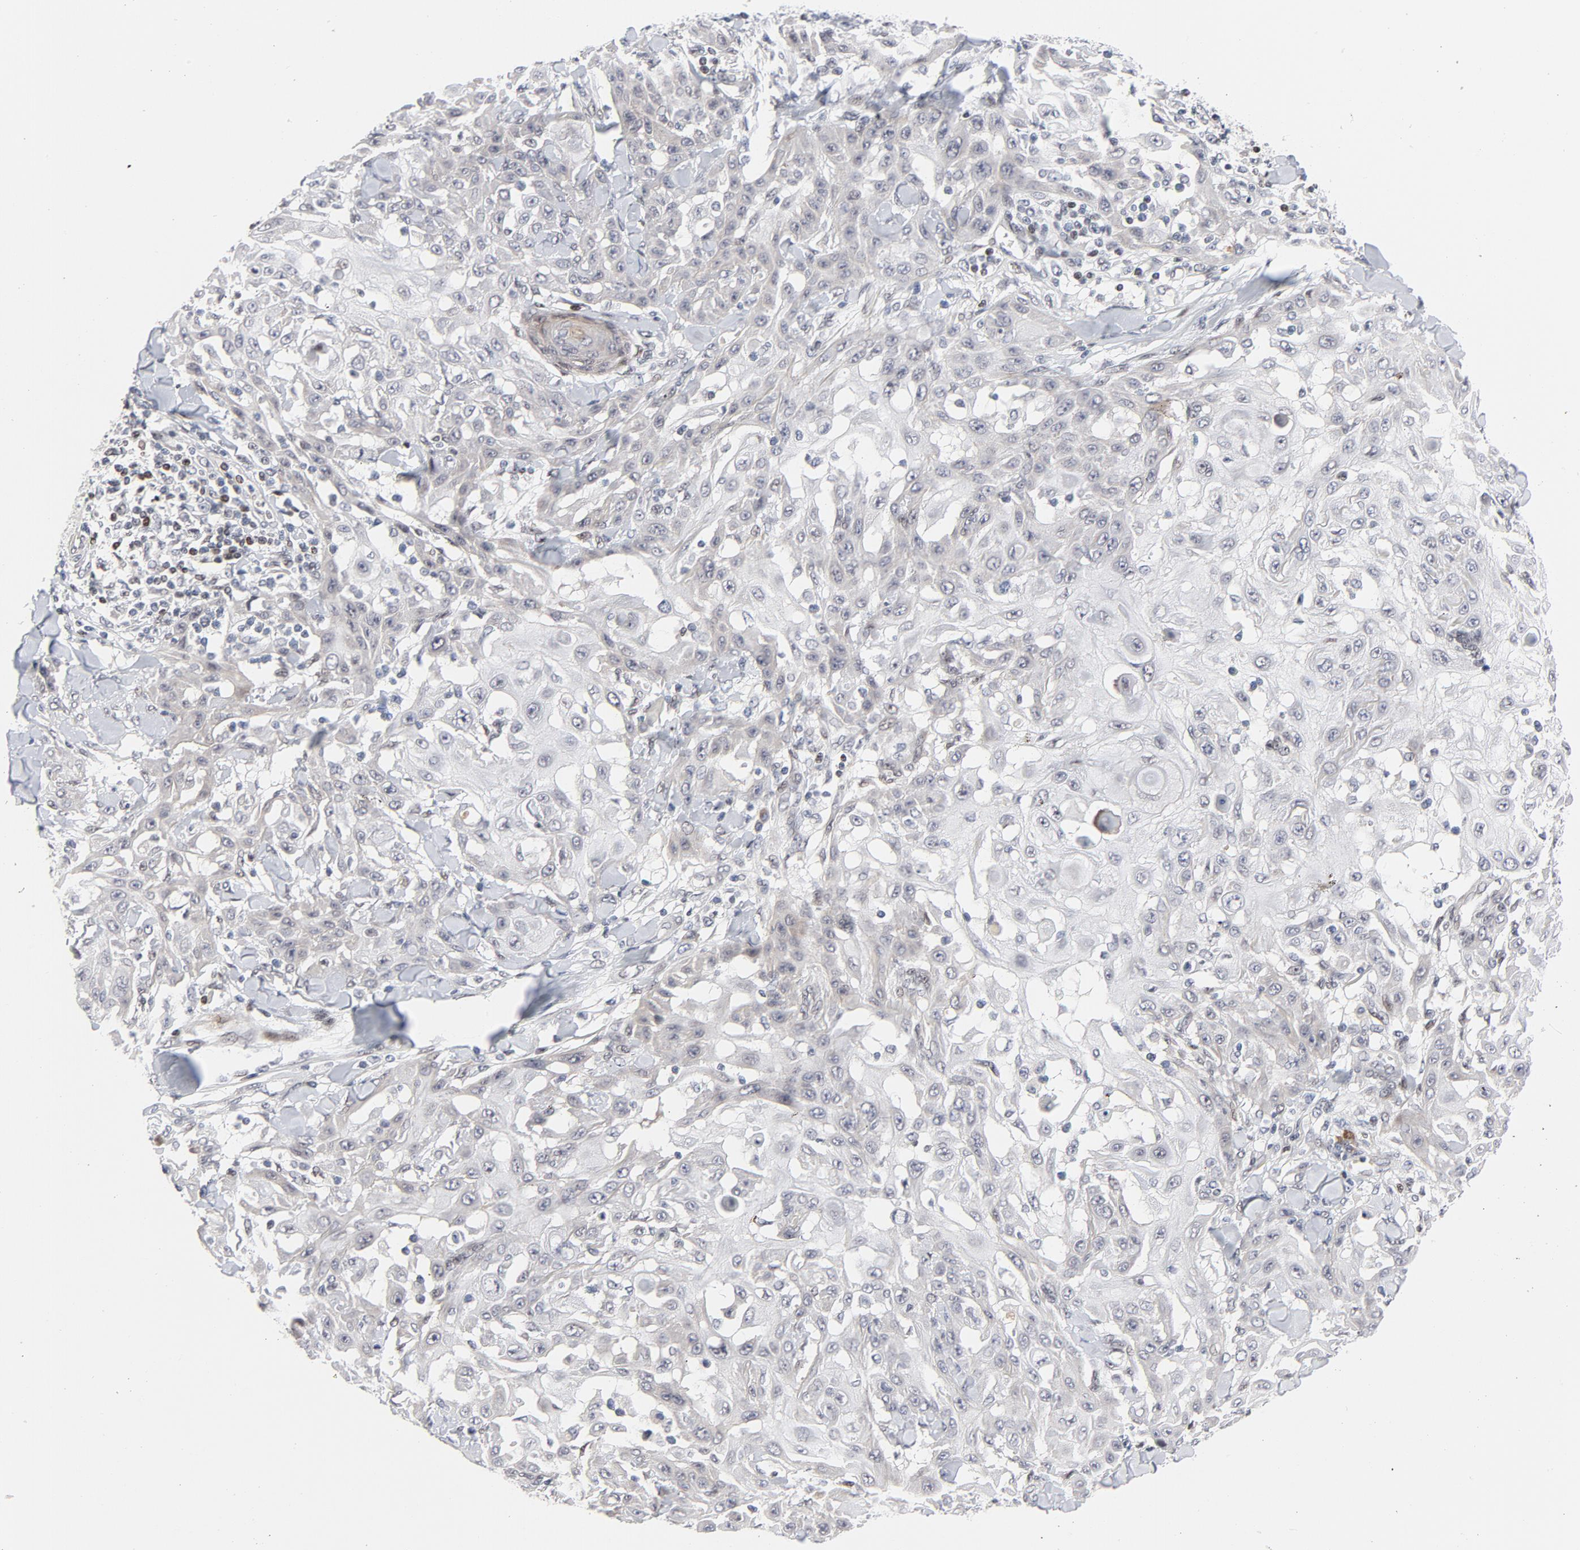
{"staining": {"intensity": "weak", "quantity": "<25%", "location": "cytoplasmic/membranous"}, "tissue": "skin cancer", "cell_type": "Tumor cells", "image_type": "cancer", "snomed": [{"axis": "morphology", "description": "Squamous cell carcinoma, NOS"}, {"axis": "topography", "description": "Skin"}], "caption": "High power microscopy photomicrograph of an immunohistochemistry (IHC) histopathology image of squamous cell carcinoma (skin), revealing no significant positivity in tumor cells.", "gene": "NFIC", "patient": {"sex": "male", "age": 24}}